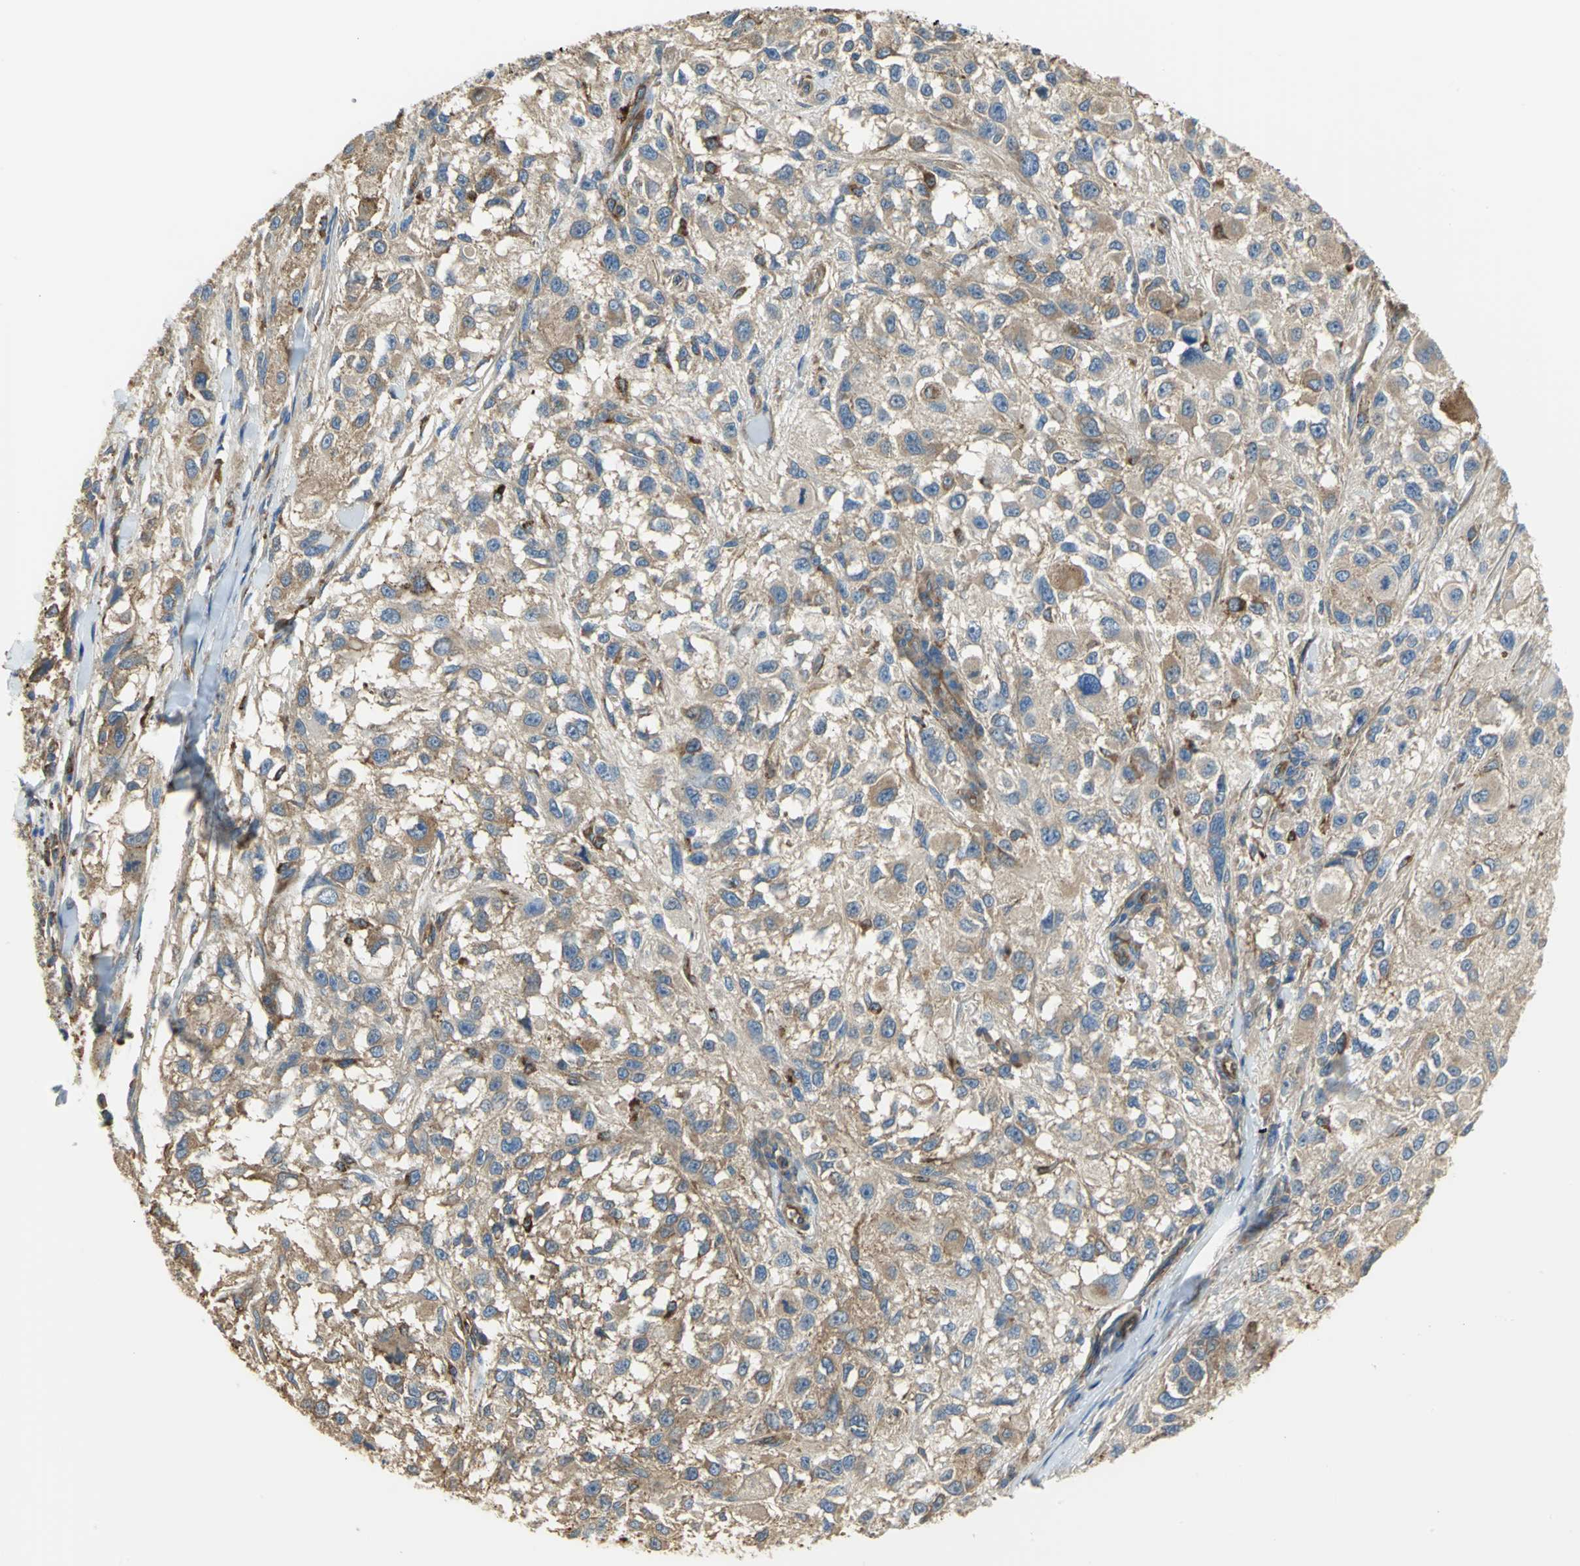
{"staining": {"intensity": "moderate", "quantity": ">75%", "location": "cytoplasmic/membranous"}, "tissue": "melanoma", "cell_type": "Tumor cells", "image_type": "cancer", "snomed": [{"axis": "morphology", "description": "Necrosis, NOS"}, {"axis": "morphology", "description": "Malignant melanoma, NOS"}, {"axis": "topography", "description": "Skin"}], "caption": "DAB immunohistochemical staining of melanoma exhibits moderate cytoplasmic/membranous protein positivity in about >75% of tumor cells.", "gene": "DIAPH2", "patient": {"sex": "female", "age": 87}}